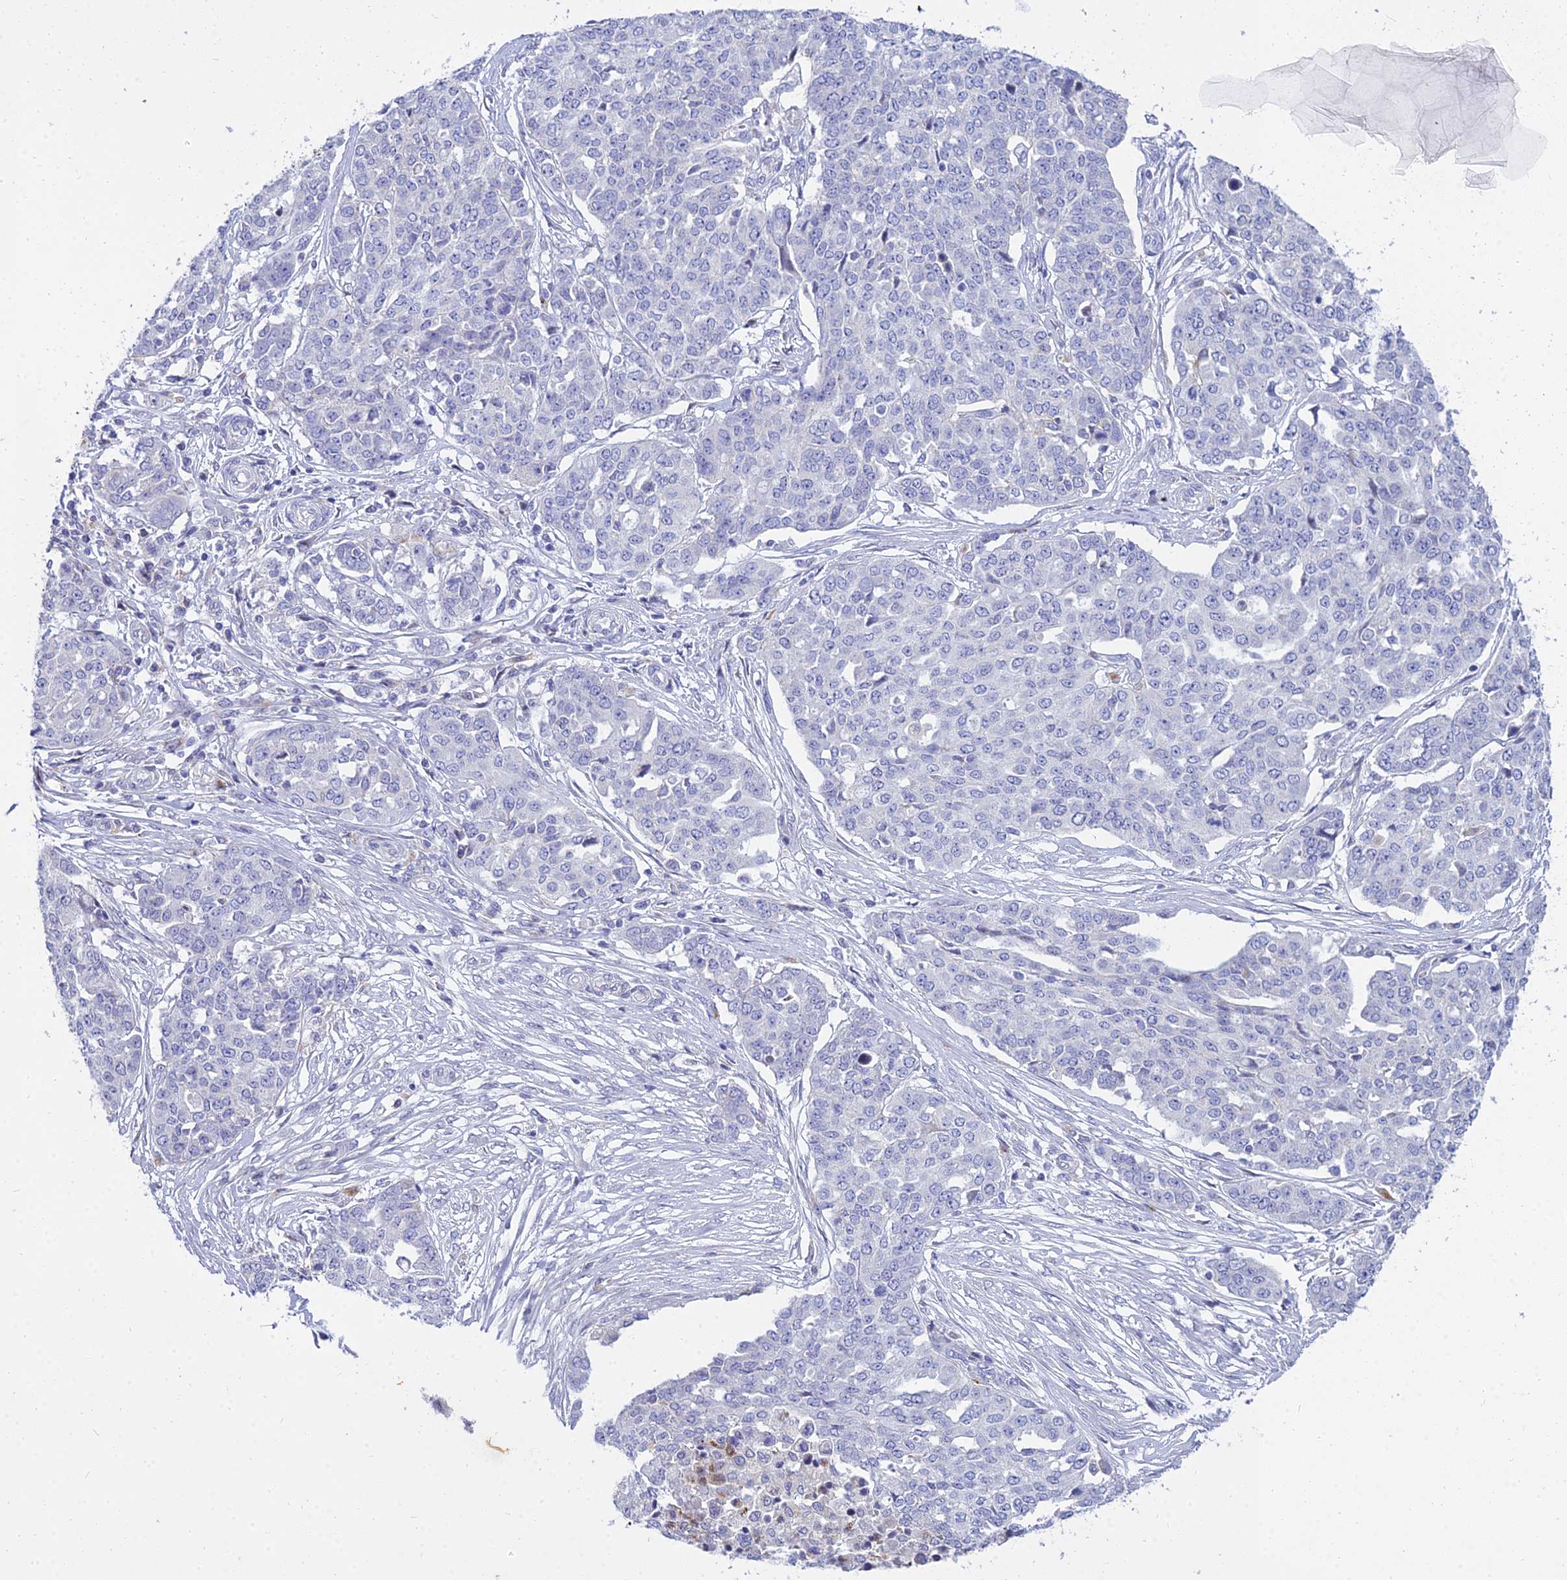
{"staining": {"intensity": "negative", "quantity": "none", "location": "none"}, "tissue": "ovarian cancer", "cell_type": "Tumor cells", "image_type": "cancer", "snomed": [{"axis": "morphology", "description": "Cystadenocarcinoma, serous, NOS"}, {"axis": "topography", "description": "Soft tissue"}, {"axis": "topography", "description": "Ovary"}], "caption": "Tumor cells are negative for protein expression in human ovarian cancer. (Stains: DAB IHC with hematoxylin counter stain, Microscopy: brightfield microscopy at high magnification).", "gene": "VWC2L", "patient": {"sex": "female", "age": 57}}